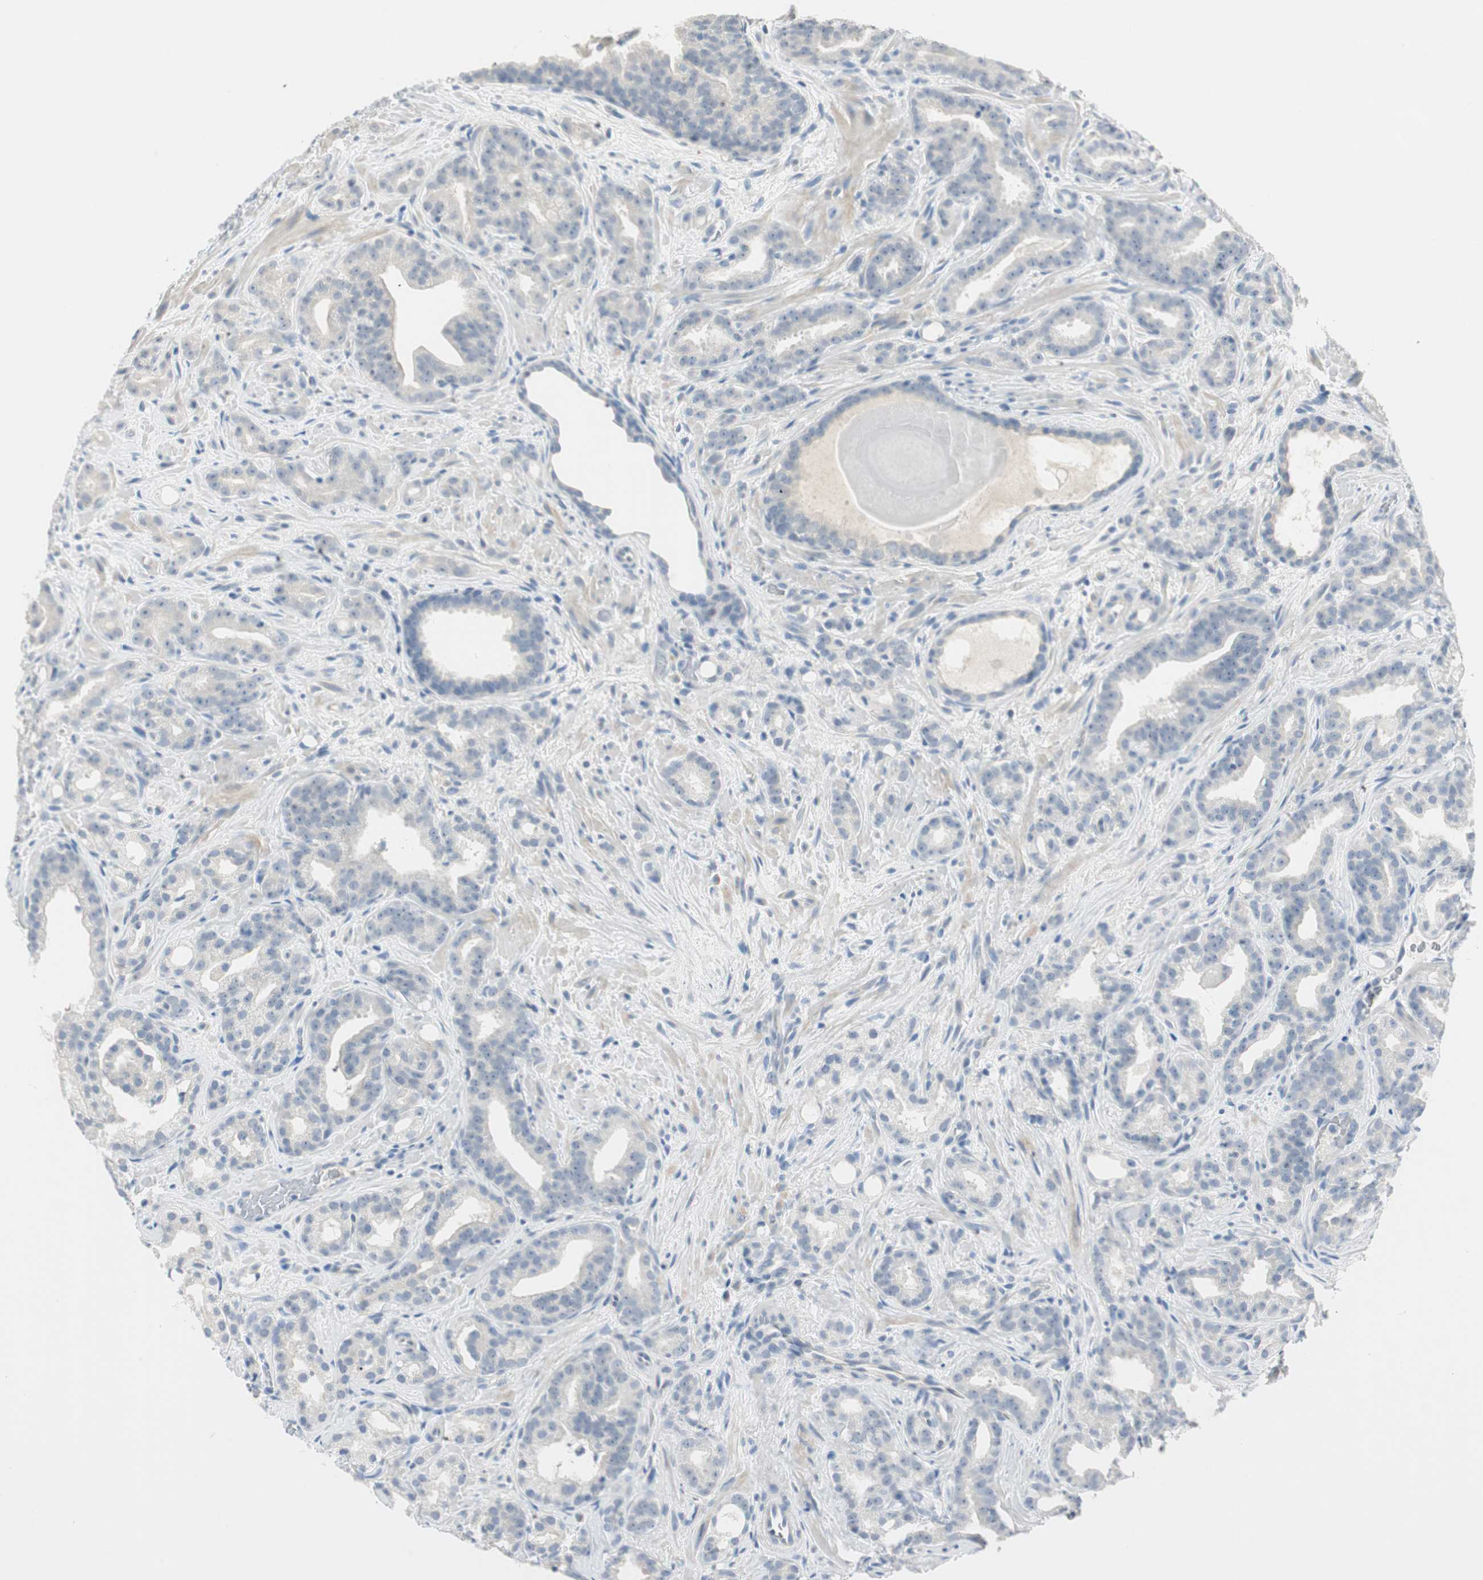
{"staining": {"intensity": "negative", "quantity": "none", "location": "none"}, "tissue": "prostate cancer", "cell_type": "Tumor cells", "image_type": "cancer", "snomed": [{"axis": "morphology", "description": "Adenocarcinoma, Low grade"}, {"axis": "topography", "description": "Prostate"}], "caption": "IHC of human prostate cancer demonstrates no positivity in tumor cells.", "gene": "MLLT10", "patient": {"sex": "male", "age": 63}}